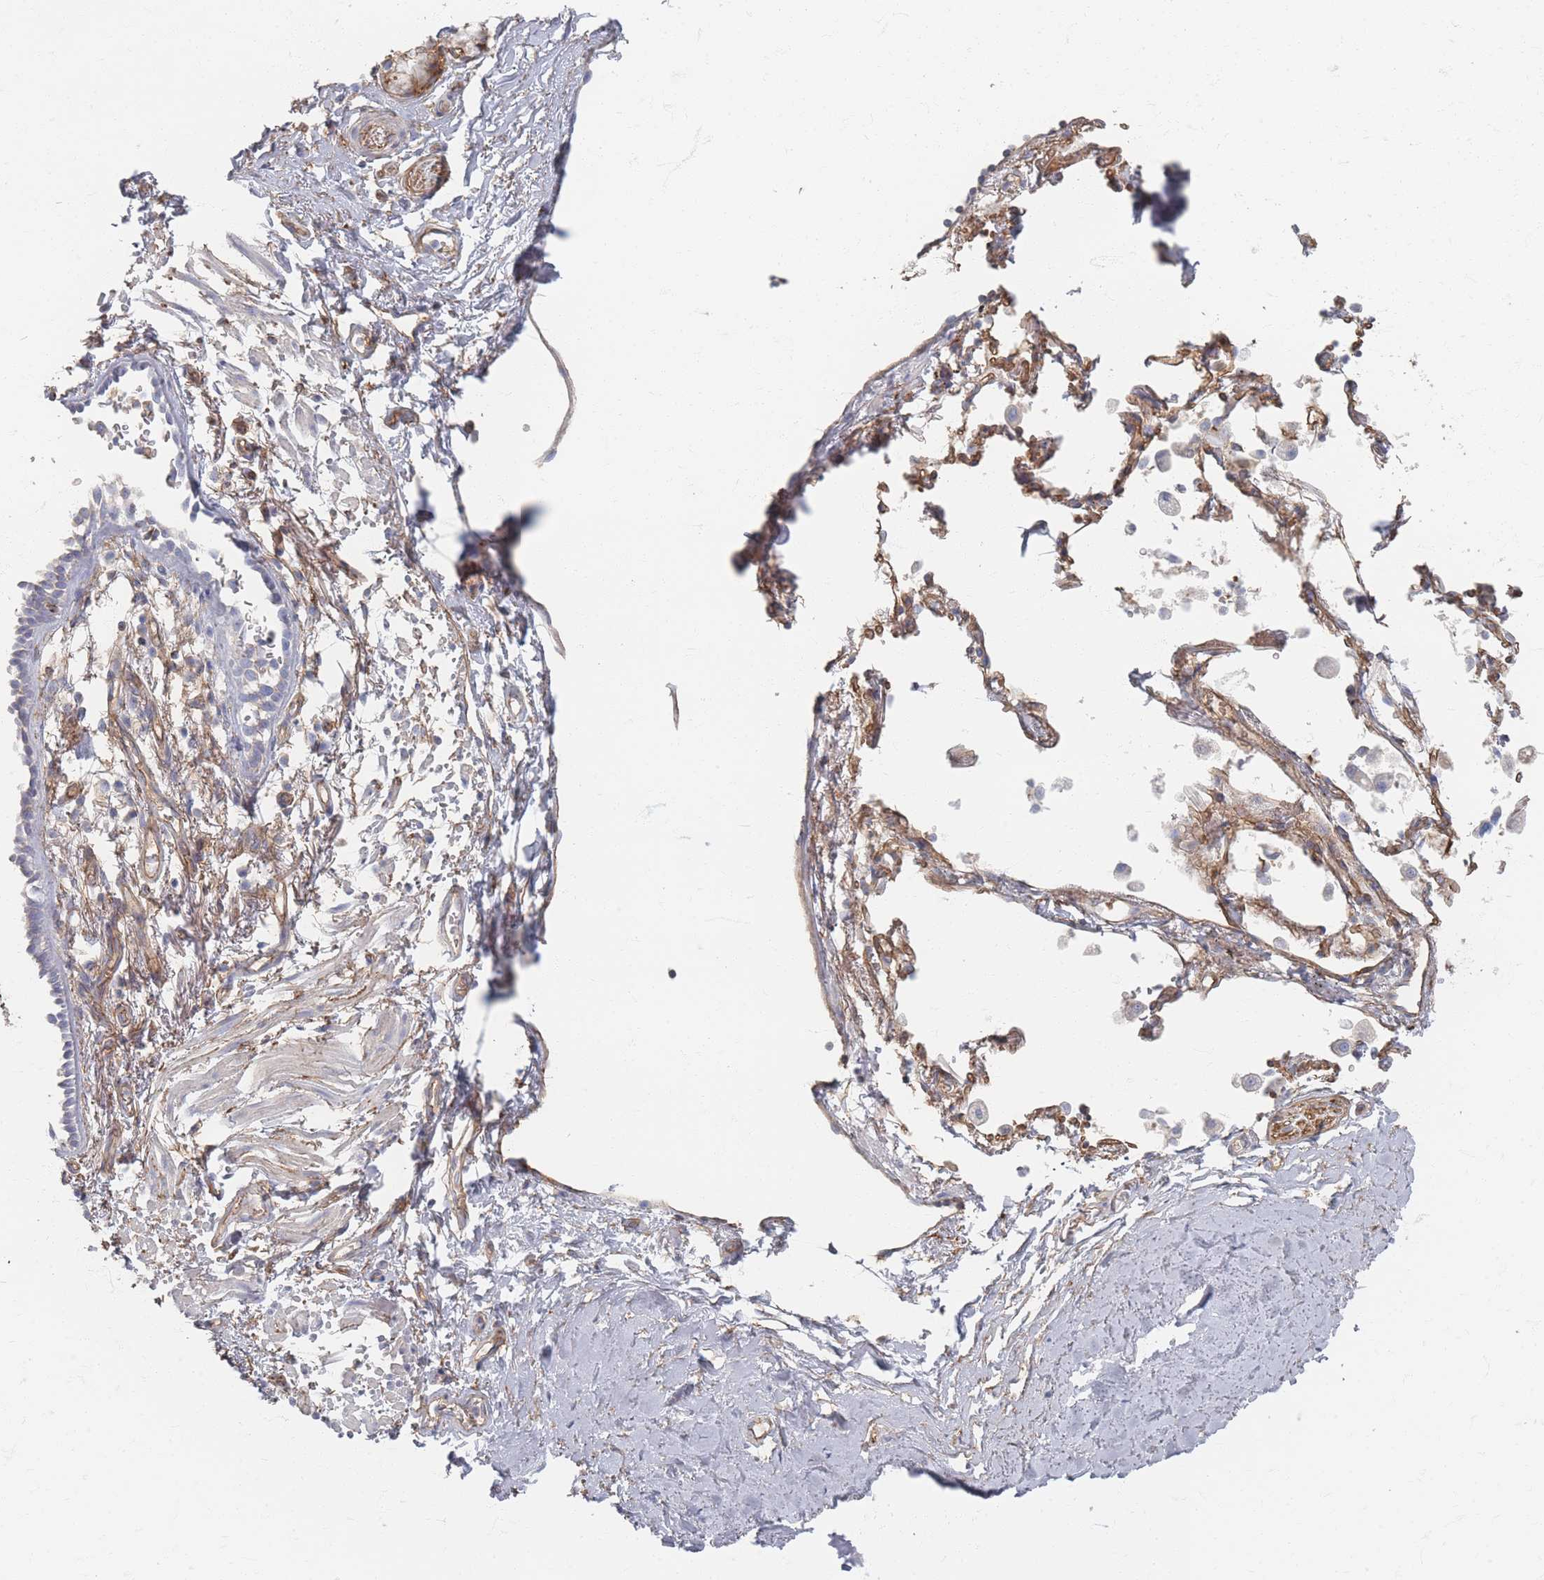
{"staining": {"intensity": "weak", "quantity": ">75%", "location": "cytoplasmic/membranous"}, "tissue": "soft tissue", "cell_type": "Fibroblasts", "image_type": "normal", "snomed": [{"axis": "morphology", "description": "Normal tissue, NOS"}, {"axis": "topography", "description": "Cartilage tissue"}], "caption": "Immunohistochemical staining of unremarkable human soft tissue reveals low levels of weak cytoplasmic/membranous positivity in approximately >75% of fibroblasts. (Stains: DAB in brown, nuclei in blue, Microscopy: brightfield microscopy at high magnification).", "gene": "GNB1", "patient": {"sex": "male", "age": 73}}